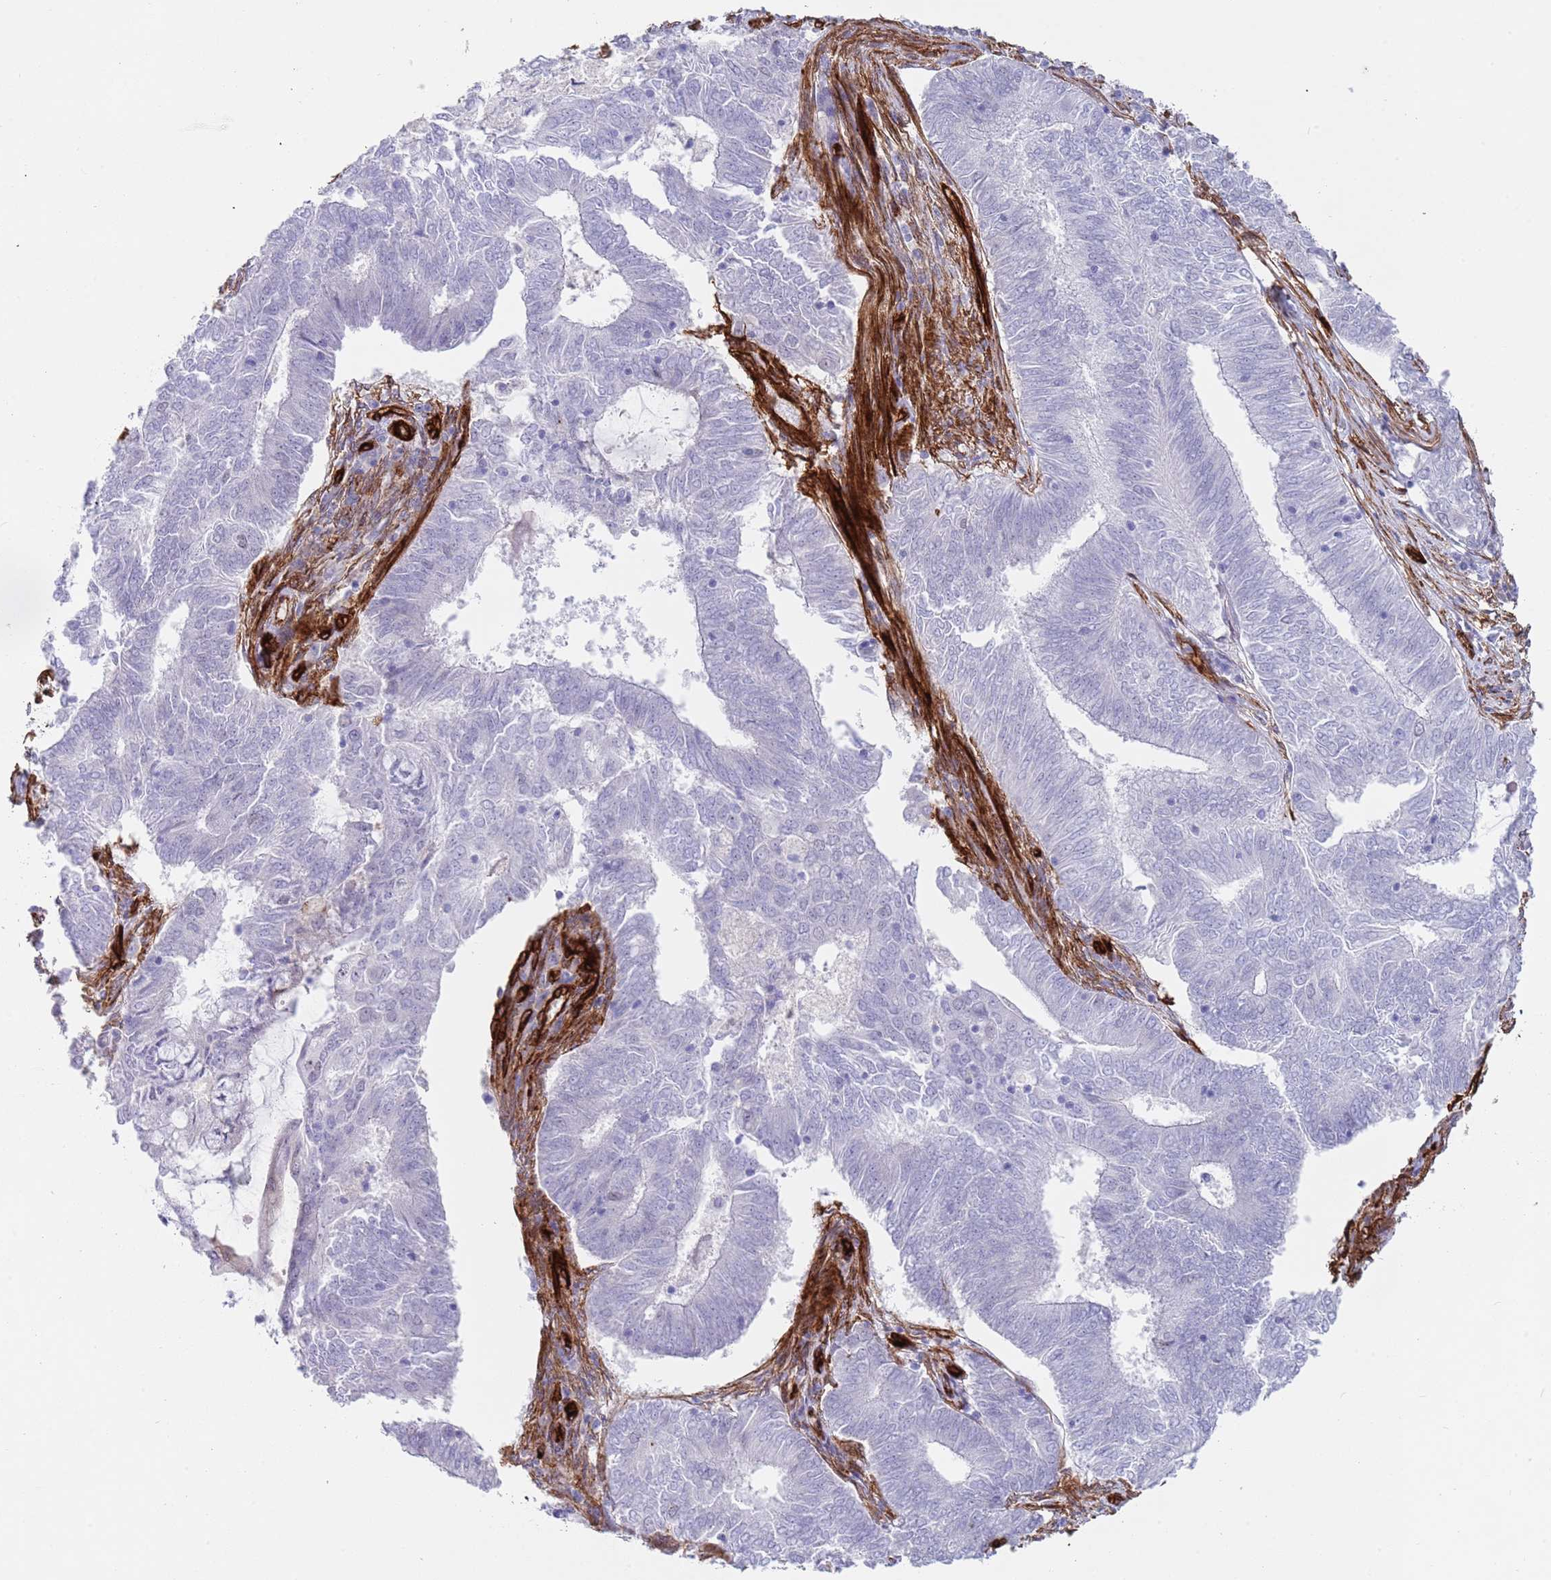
{"staining": {"intensity": "negative", "quantity": "none", "location": "none"}, "tissue": "endometrial cancer", "cell_type": "Tumor cells", "image_type": "cancer", "snomed": [{"axis": "morphology", "description": "Adenocarcinoma, NOS"}, {"axis": "topography", "description": "Endometrium"}], "caption": "The photomicrograph shows no staining of tumor cells in endometrial cancer.", "gene": "CAV2", "patient": {"sex": "female", "age": 62}}